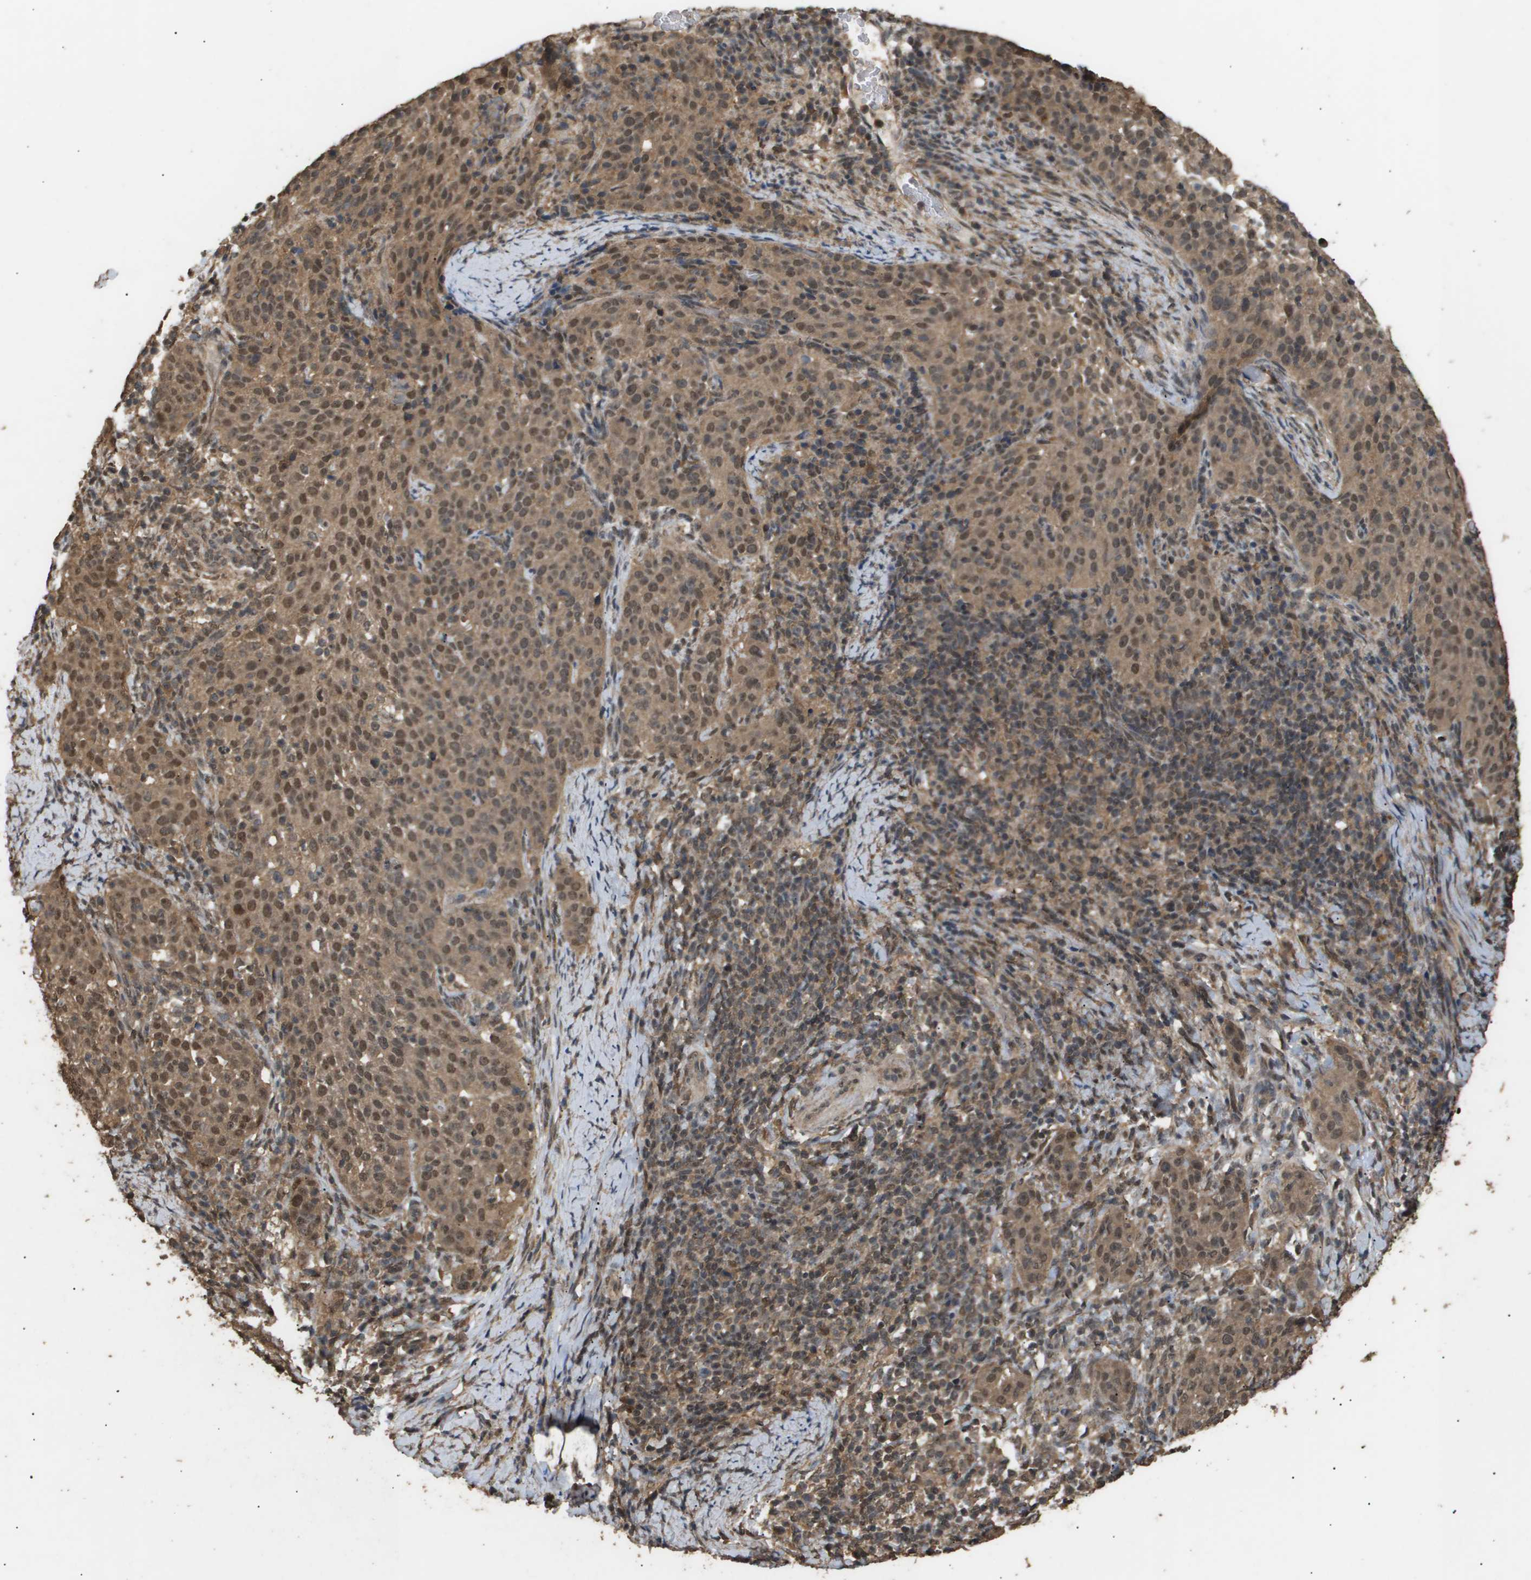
{"staining": {"intensity": "moderate", "quantity": ">75%", "location": "cytoplasmic/membranous,nuclear"}, "tissue": "cervical cancer", "cell_type": "Tumor cells", "image_type": "cancer", "snomed": [{"axis": "morphology", "description": "Squamous cell carcinoma, NOS"}, {"axis": "topography", "description": "Cervix"}], "caption": "Protein expression analysis of cervical squamous cell carcinoma demonstrates moderate cytoplasmic/membranous and nuclear staining in about >75% of tumor cells.", "gene": "ING1", "patient": {"sex": "female", "age": 51}}